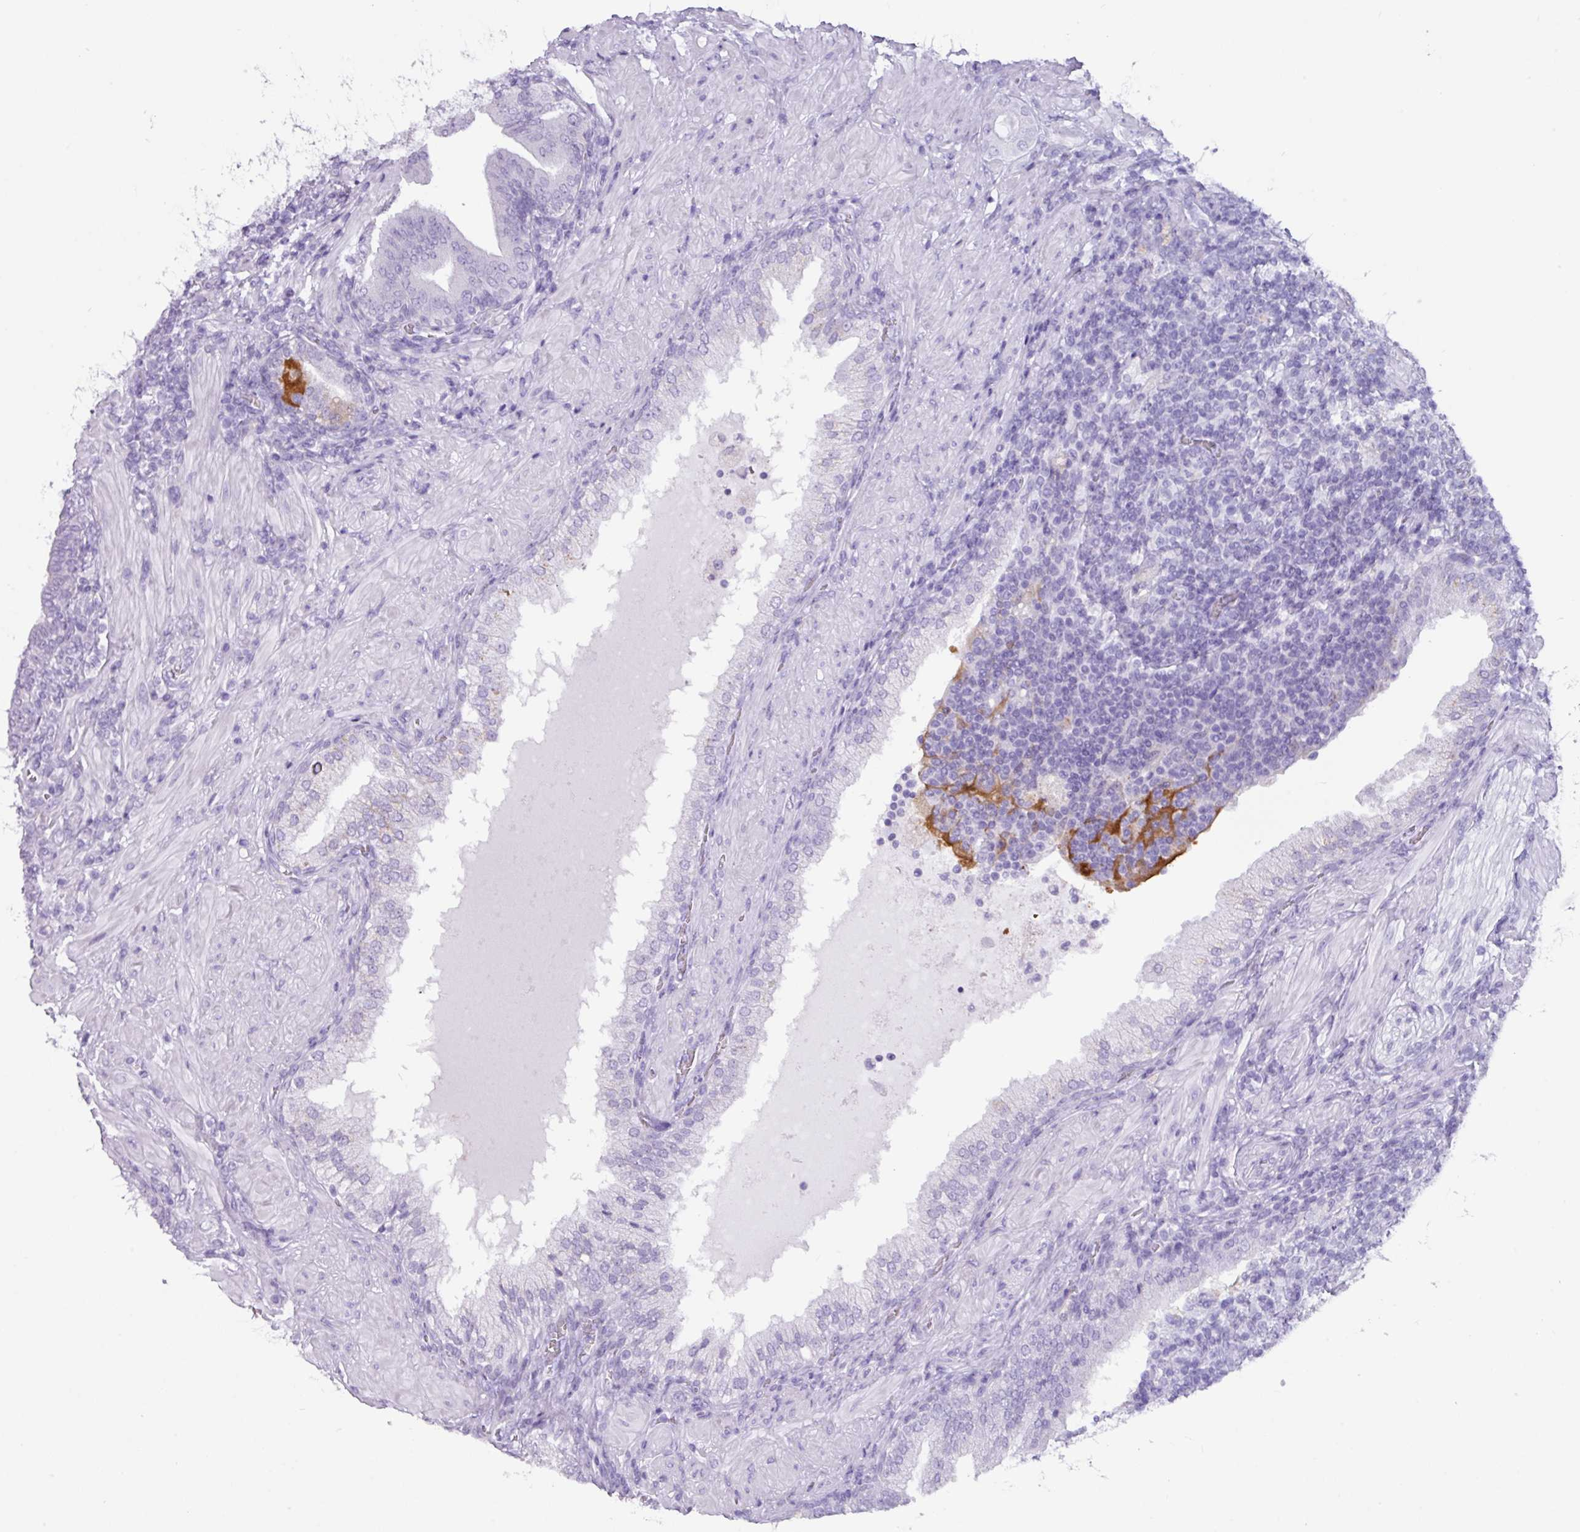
{"staining": {"intensity": "negative", "quantity": "none", "location": "none"}, "tissue": "prostate cancer", "cell_type": "Tumor cells", "image_type": "cancer", "snomed": [{"axis": "morphology", "description": "Adenocarcinoma, High grade"}, {"axis": "topography", "description": "Prostate"}], "caption": "The micrograph exhibits no staining of tumor cells in prostate cancer (high-grade adenocarcinoma).", "gene": "NCCRP1", "patient": {"sex": "male", "age": 55}}